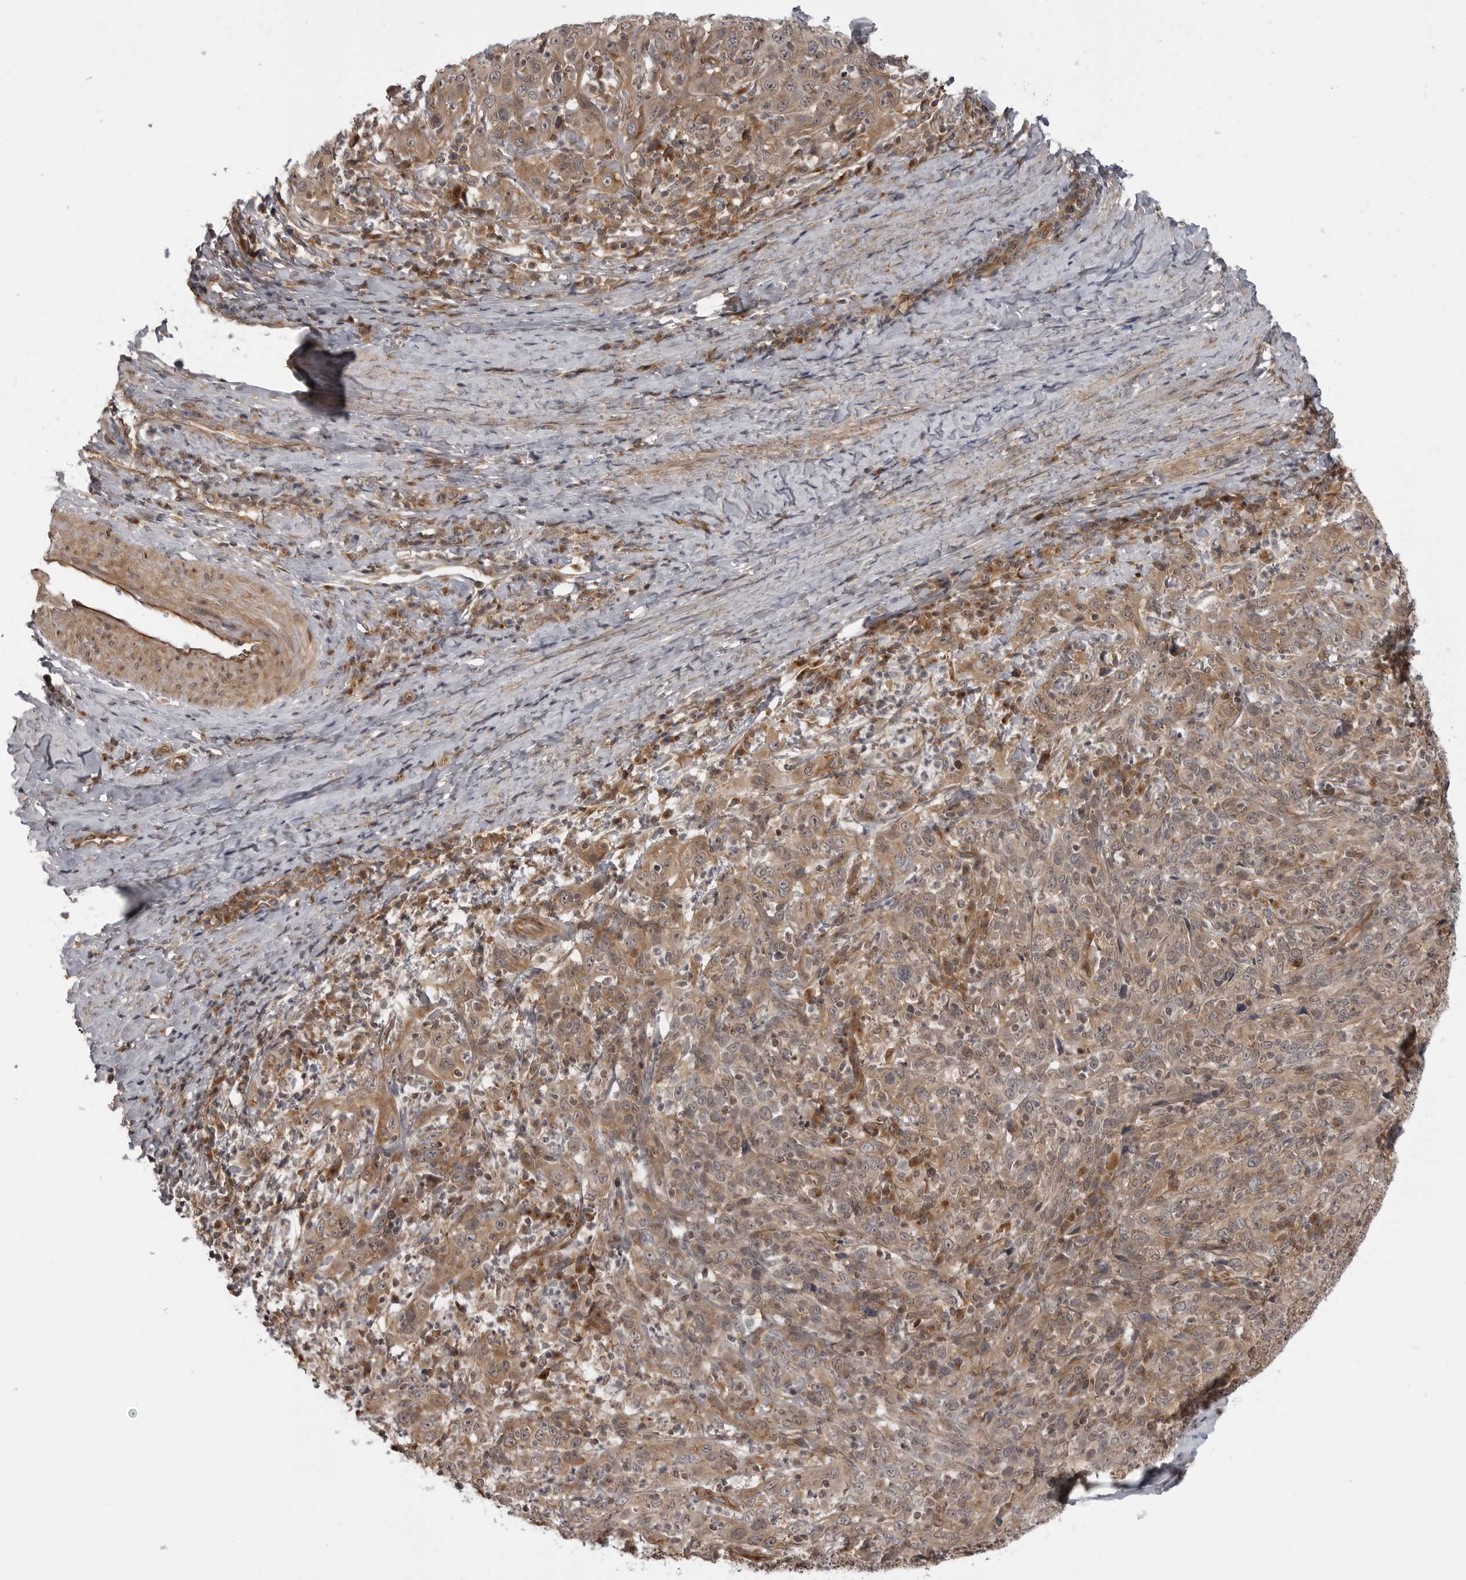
{"staining": {"intensity": "weak", "quantity": ">75%", "location": "cytoplasmic/membranous"}, "tissue": "cervical cancer", "cell_type": "Tumor cells", "image_type": "cancer", "snomed": [{"axis": "morphology", "description": "Squamous cell carcinoma, NOS"}, {"axis": "topography", "description": "Cervix"}], "caption": "There is low levels of weak cytoplasmic/membranous positivity in tumor cells of squamous cell carcinoma (cervical), as demonstrated by immunohistochemical staining (brown color).", "gene": "LRRC45", "patient": {"sex": "female", "age": 46}}